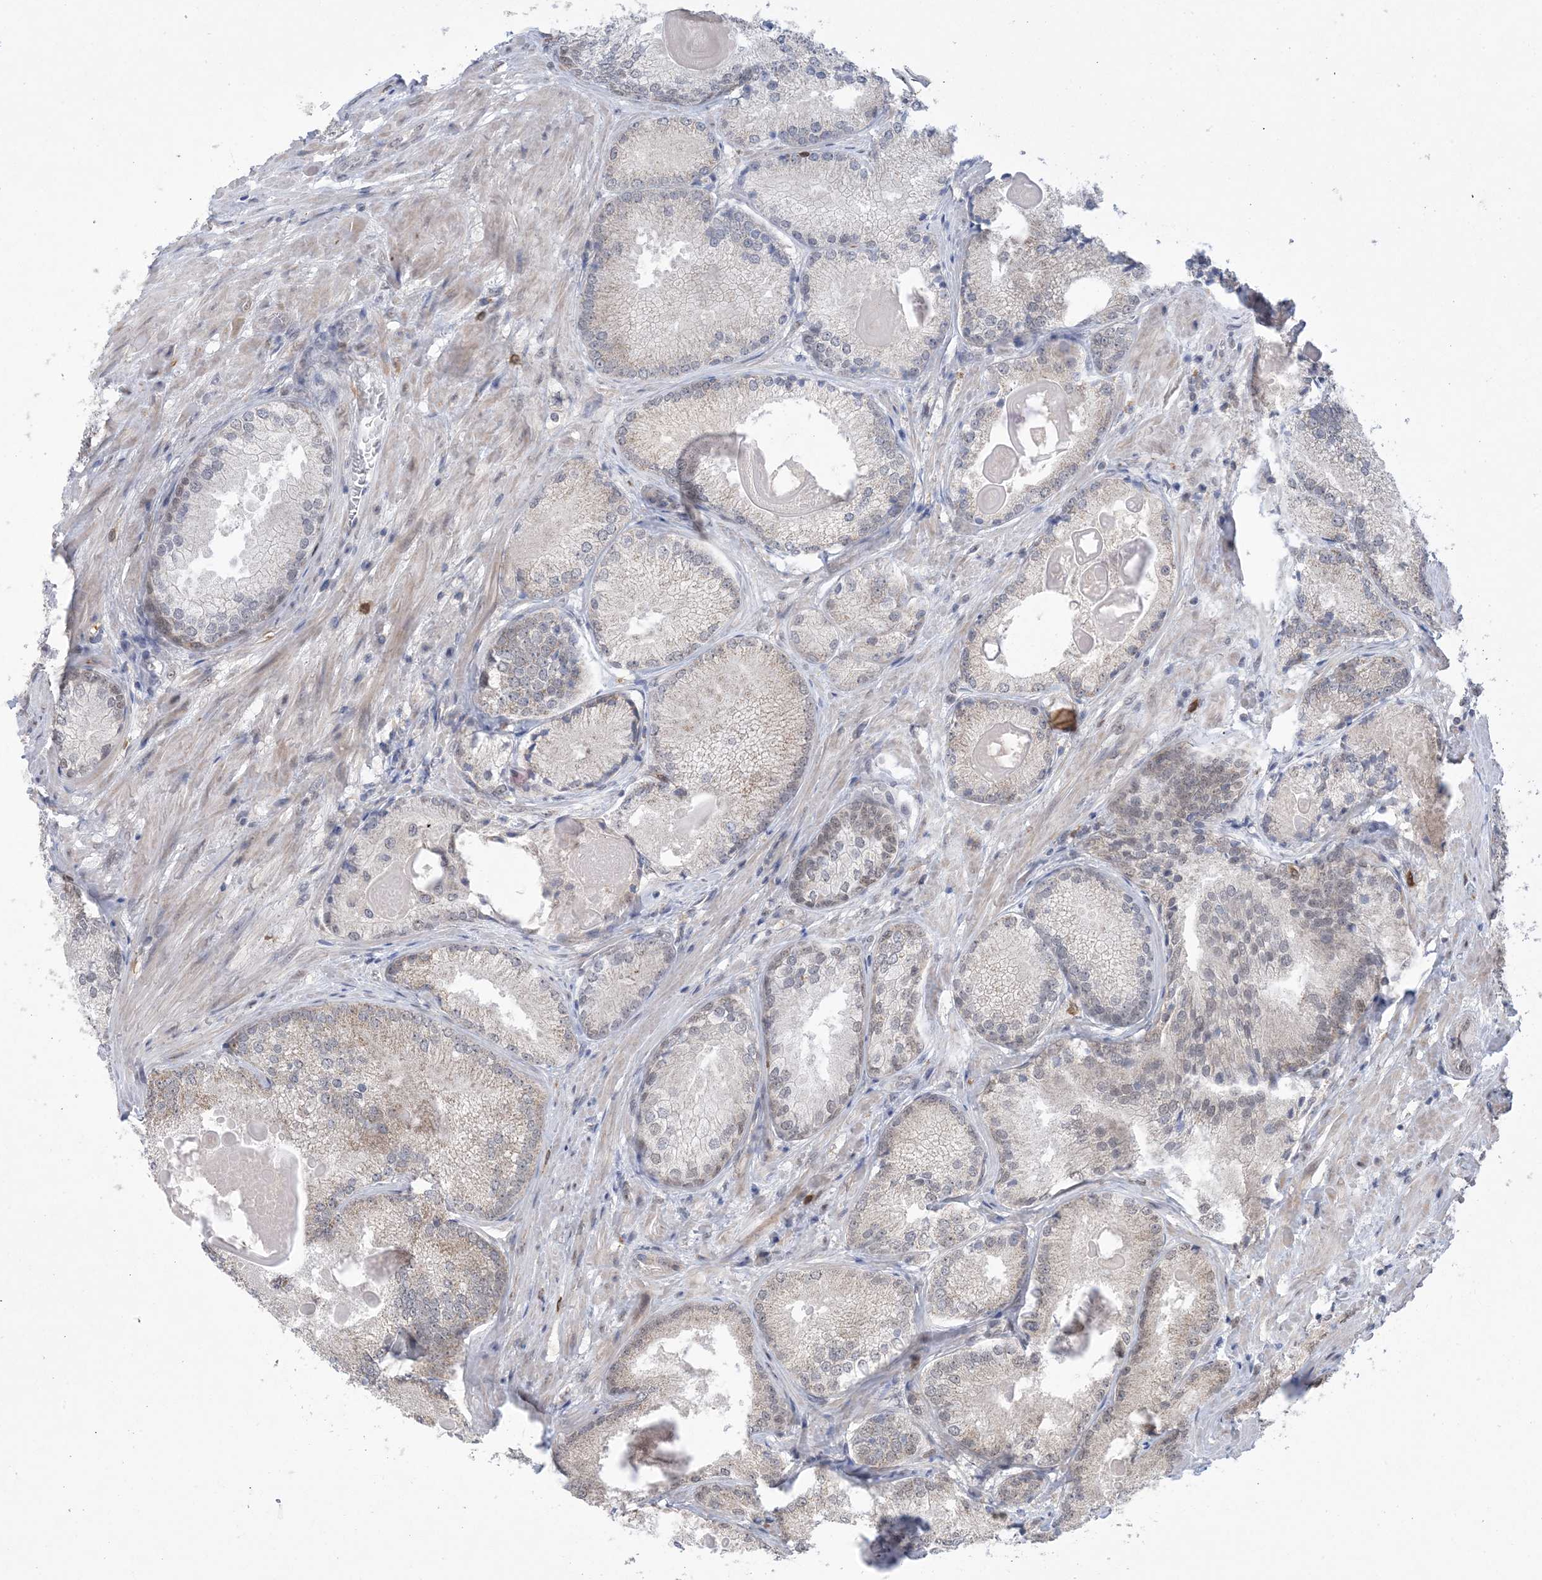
{"staining": {"intensity": "moderate", "quantity": "<25%", "location": "cytoplasmic/membranous"}, "tissue": "prostate cancer", "cell_type": "Tumor cells", "image_type": "cancer", "snomed": [{"axis": "morphology", "description": "Adenocarcinoma, High grade"}, {"axis": "topography", "description": "Prostate"}], "caption": "An immunohistochemistry image of neoplastic tissue is shown. Protein staining in brown highlights moderate cytoplasmic/membranous positivity in high-grade adenocarcinoma (prostate) within tumor cells. The staining was performed using DAB, with brown indicating positive protein expression. Nuclei are stained blue with hematoxylin.", "gene": "TRMT10C", "patient": {"sex": "male", "age": 66}}